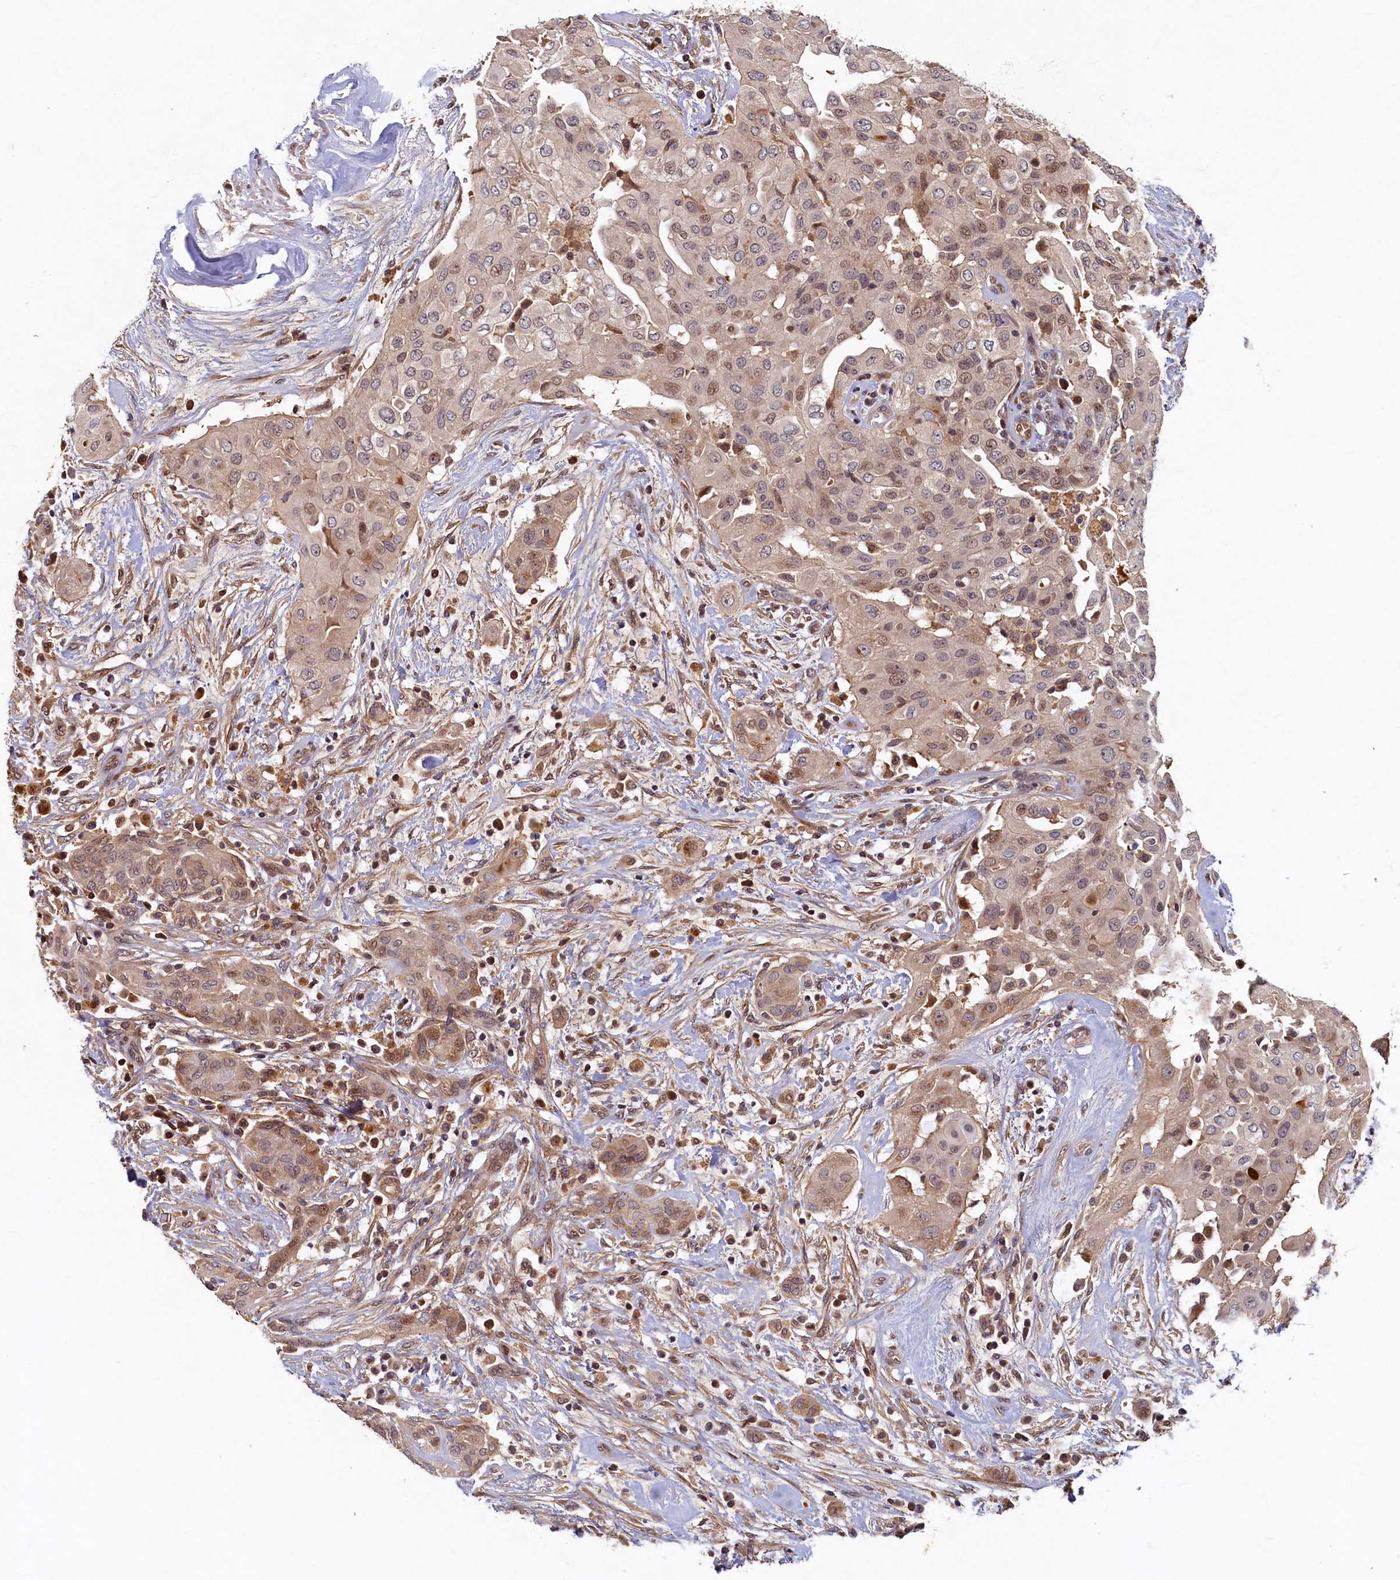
{"staining": {"intensity": "weak", "quantity": "25%-75%", "location": "cytoplasmic/membranous,nuclear"}, "tissue": "thyroid cancer", "cell_type": "Tumor cells", "image_type": "cancer", "snomed": [{"axis": "morphology", "description": "Papillary adenocarcinoma, NOS"}, {"axis": "topography", "description": "Thyroid gland"}], "caption": "Human thyroid cancer stained for a protein (brown) exhibits weak cytoplasmic/membranous and nuclear positive staining in about 25%-75% of tumor cells.", "gene": "LCMT2", "patient": {"sex": "female", "age": 59}}